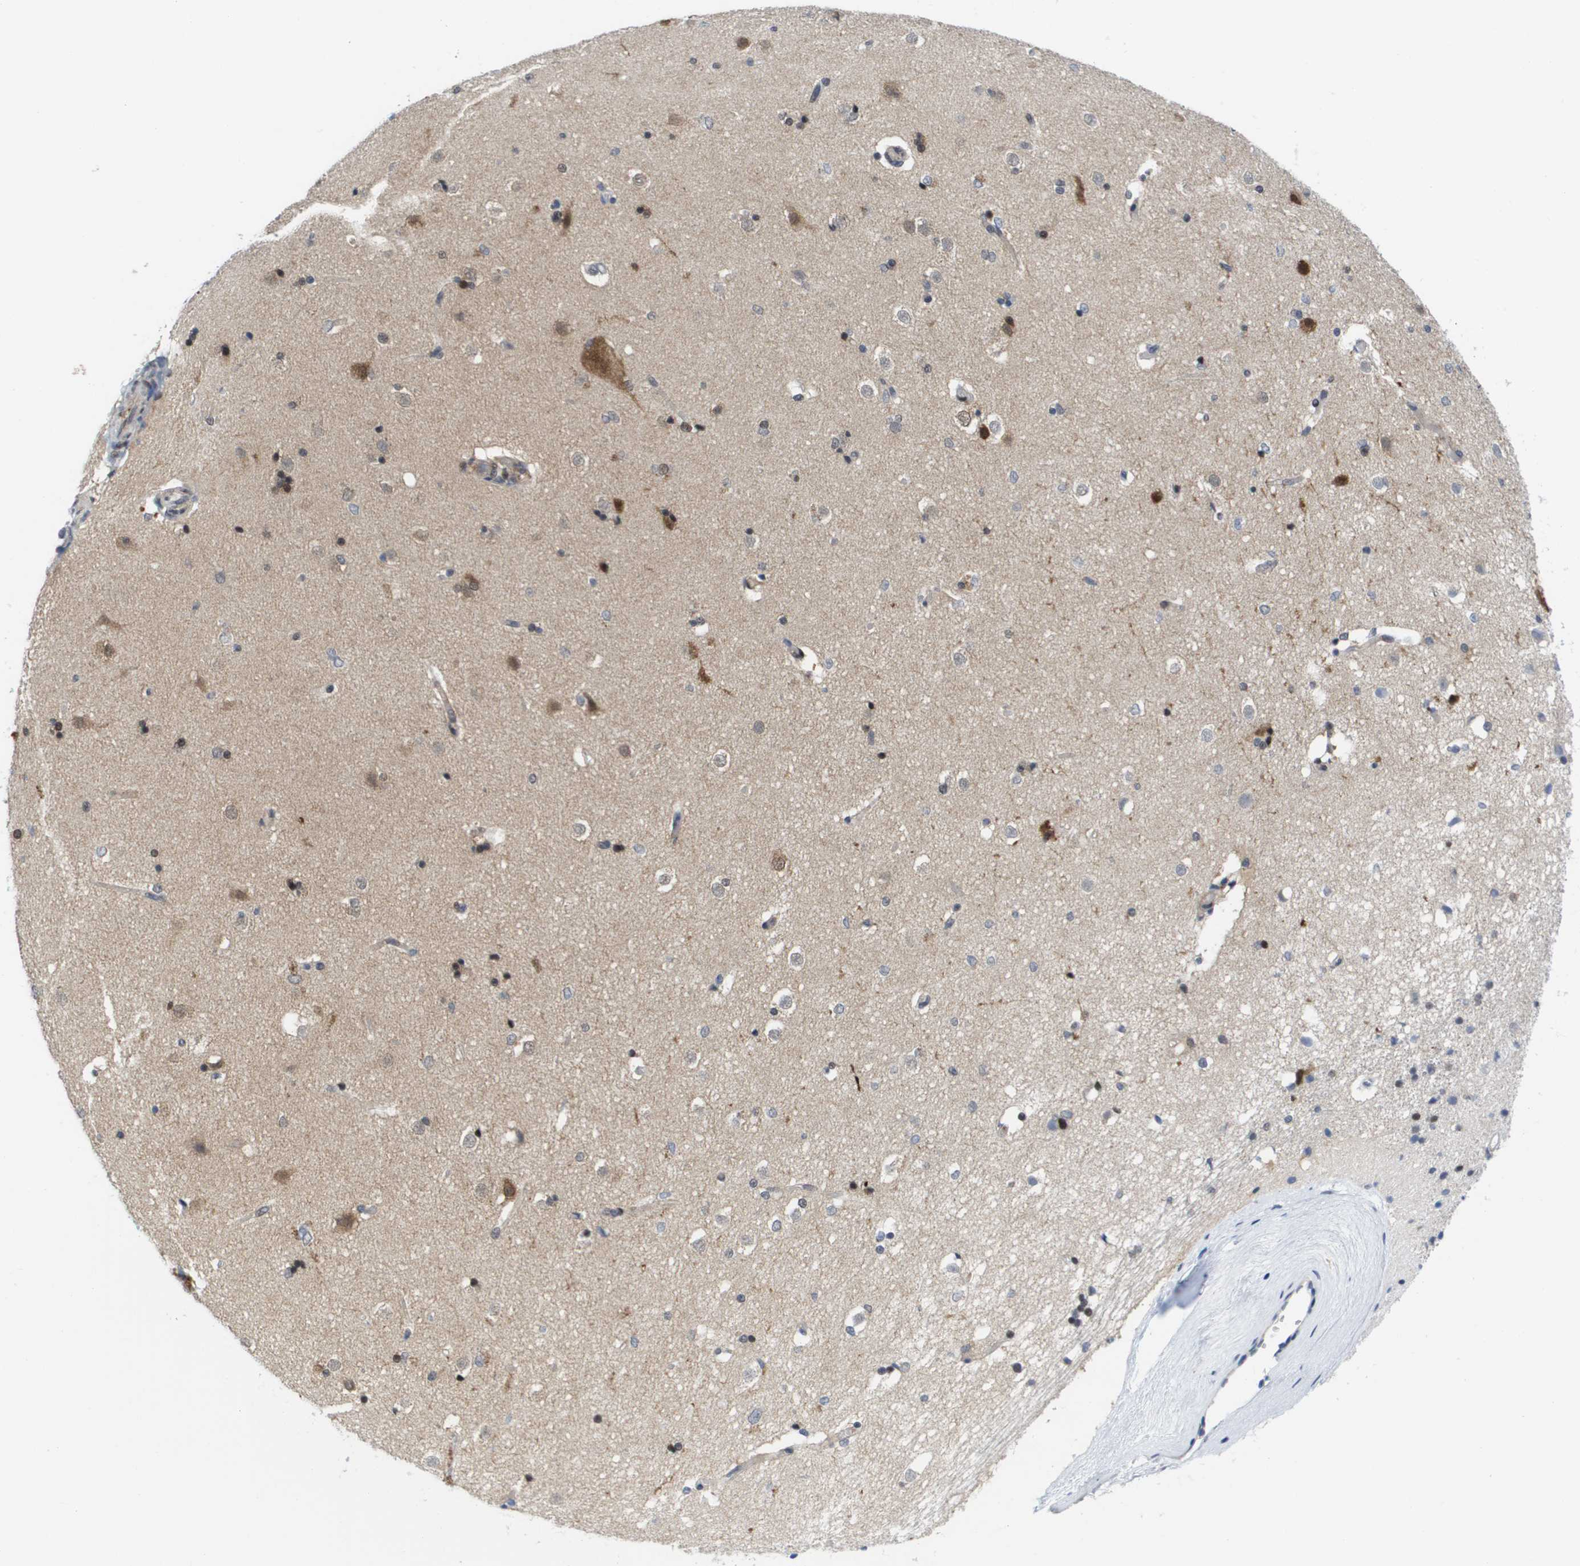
{"staining": {"intensity": "strong", "quantity": "<25%", "location": "nuclear"}, "tissue": "caudate", "cell_type": "Glial cells", "image_type": "normal", "snomed": [{"axis": "morphology", "description": "Normal tissue, NOS"}, {"axis": "topography", "description": "Lateral ventricle wall"}], "caption": "An IHC histopathology image of unremarkable tissue is shown. Protein staining in brown highlights strong nuclear positivity in caudate within glial cells.", "gene": "FKBP4", "patient": {"sex": "female", "age": 19}}